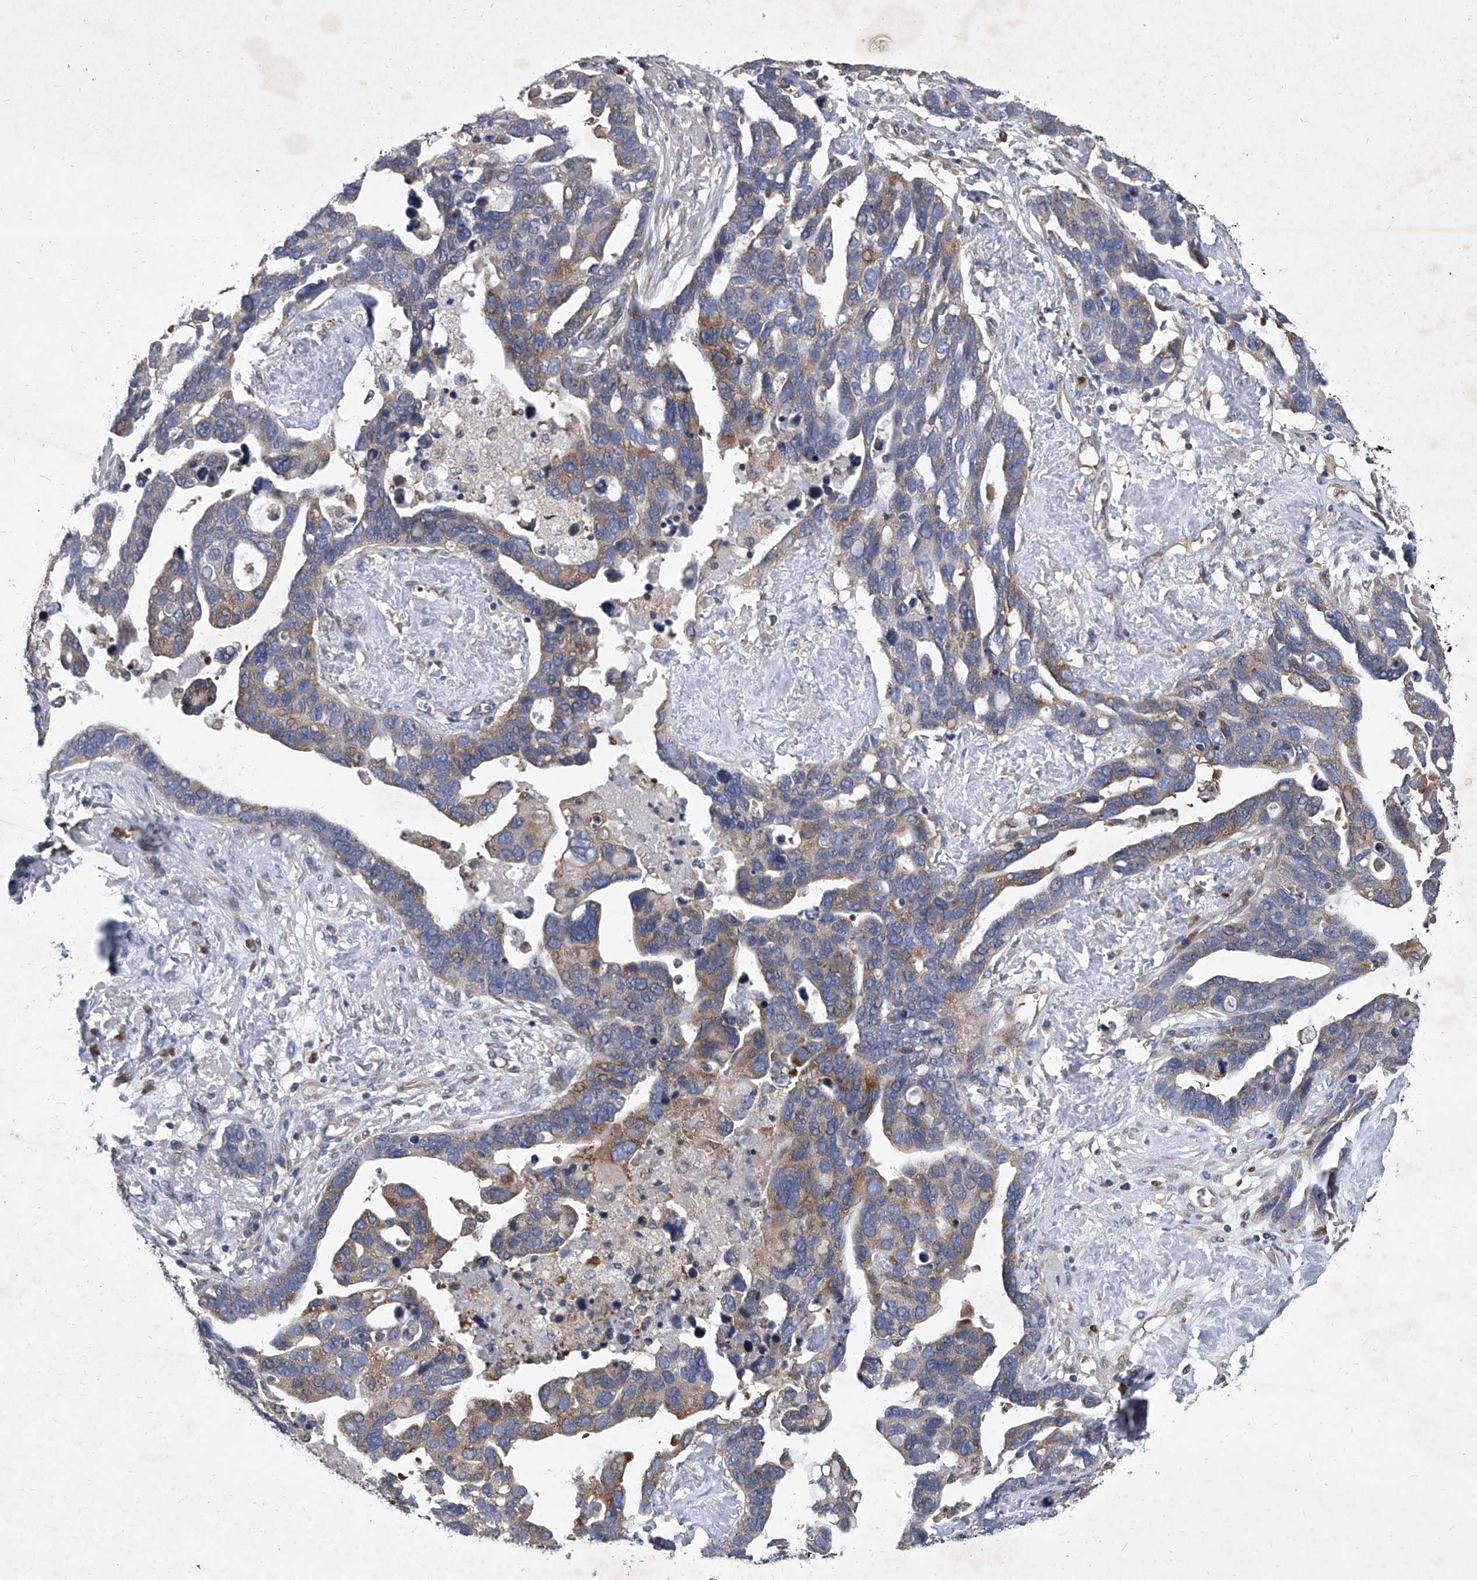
{"staining": {"intensity": "moderate", "quantity": "<25%", "location": "cytoplasmic/membranous"}, "tissue": "ovarian cancer", "cell_type": "Tumor cells", "image_type": "cancer", "snomed": [{"axis": "morphology", "description": "Cystadenocarcinoma, serous, NOS"}, {"axis": "topography", "description": "Ovary"}], "caption": "DAB (3,3'-diaminobenzidine) immunohistochemical staining of human ovarian cancer exhibits moderate cytoplasmic/membranous protein positivity in about <25% of tumor cells. (IHC, brightfield microscopy, high magnification).", "gene": "EIF2S2", "patient": {"sex": "female", "age": 54}}